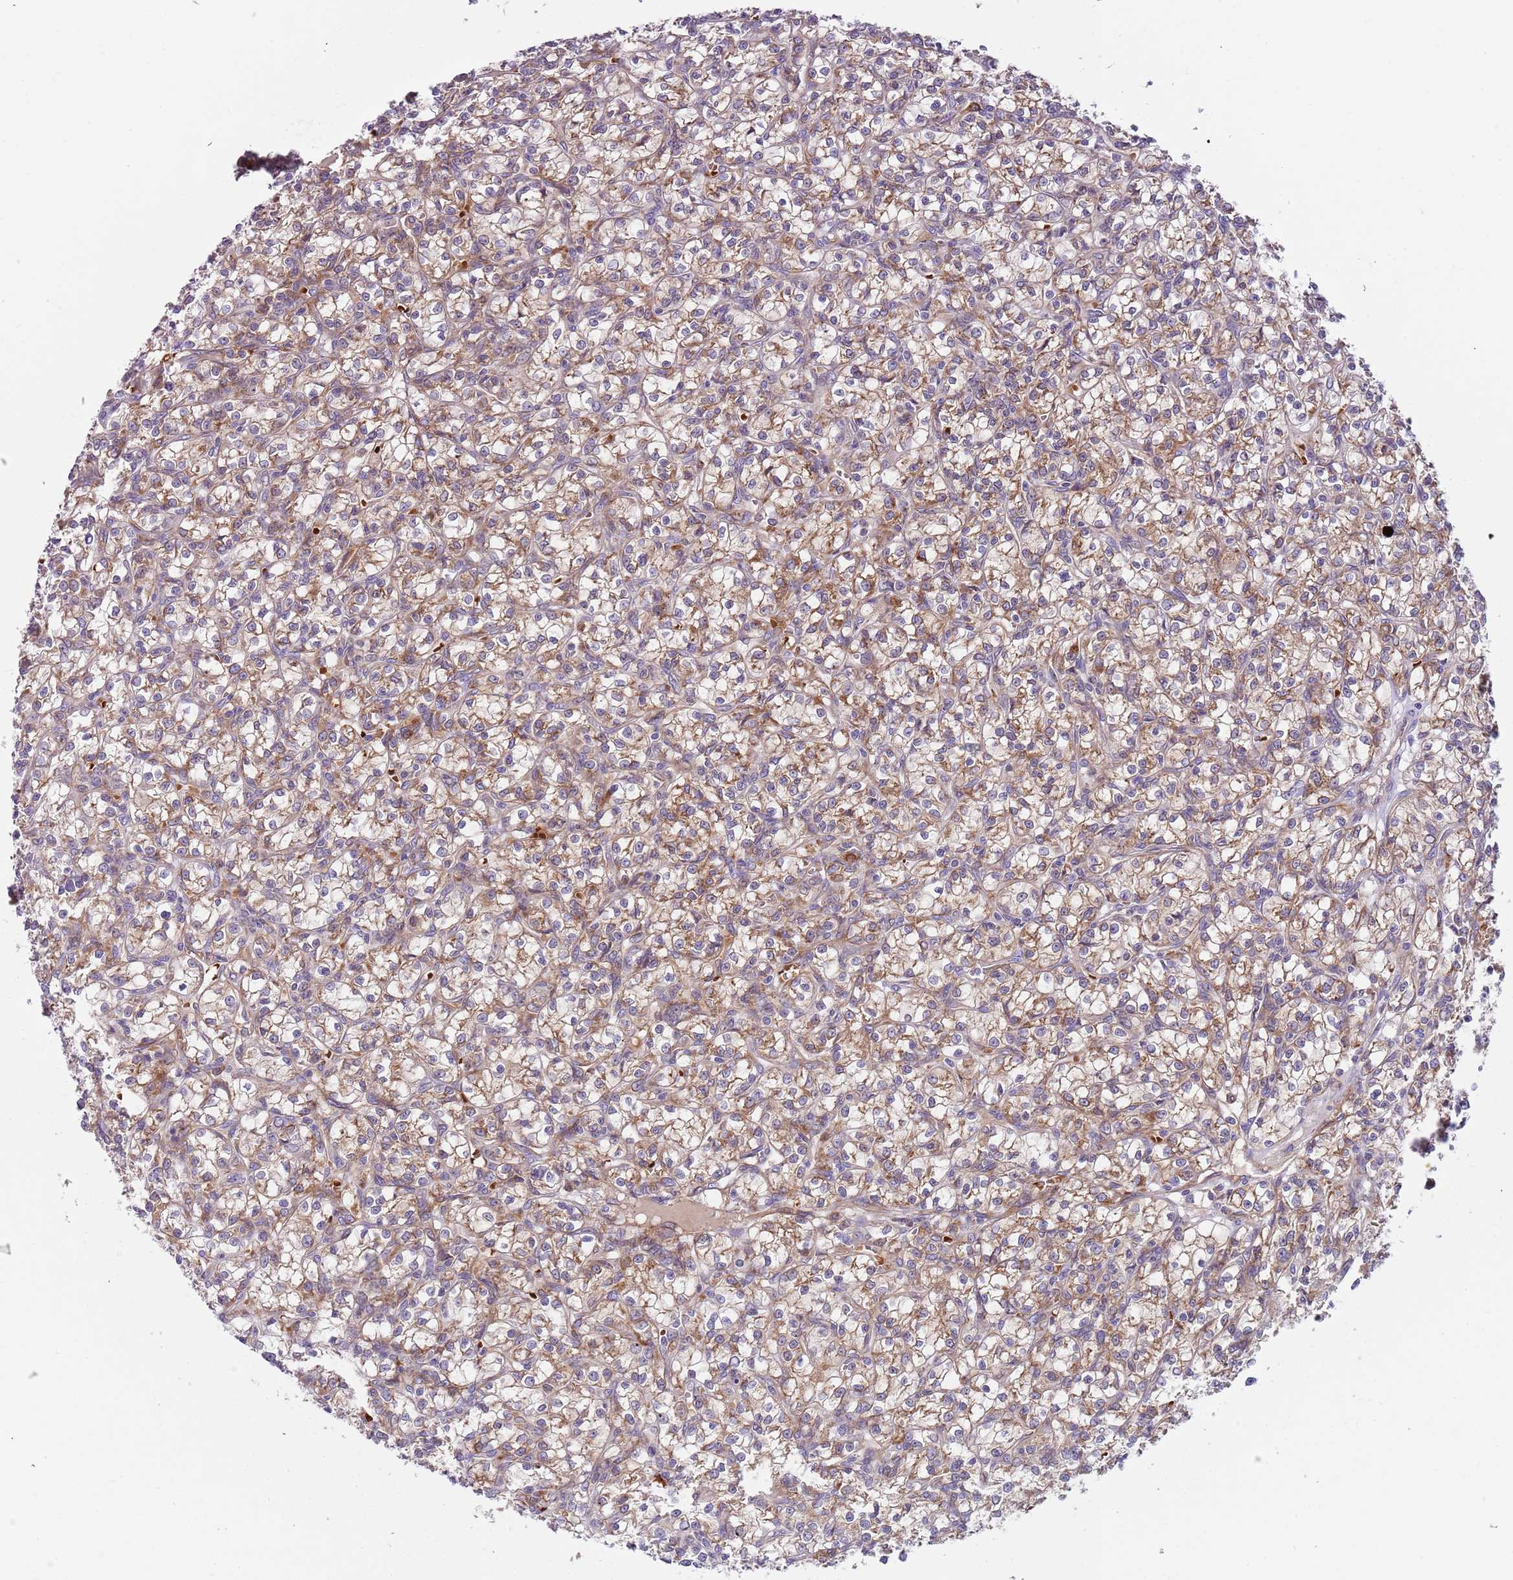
{"staining": {"intensity": "moderate", "quantity": ">75%", "location": "cytoplasmic/membranous"}, "tissue": "renal cancer", "cell_type": "Tumor cells", "image_type": "cancer", "snomed": [{"axis": "morphology", "description": "Adenocarcinoma, NOS"}, {"axis": "topography", "description": "Kidney"}], "caption": "Renal cancer stained with a brown dye demonstrates moderate cytoplasmic/membranous positive positivity in about >75% of tumor cells.", "gene": "VWCE", "patient": {"sex": "female", "age": 59}}